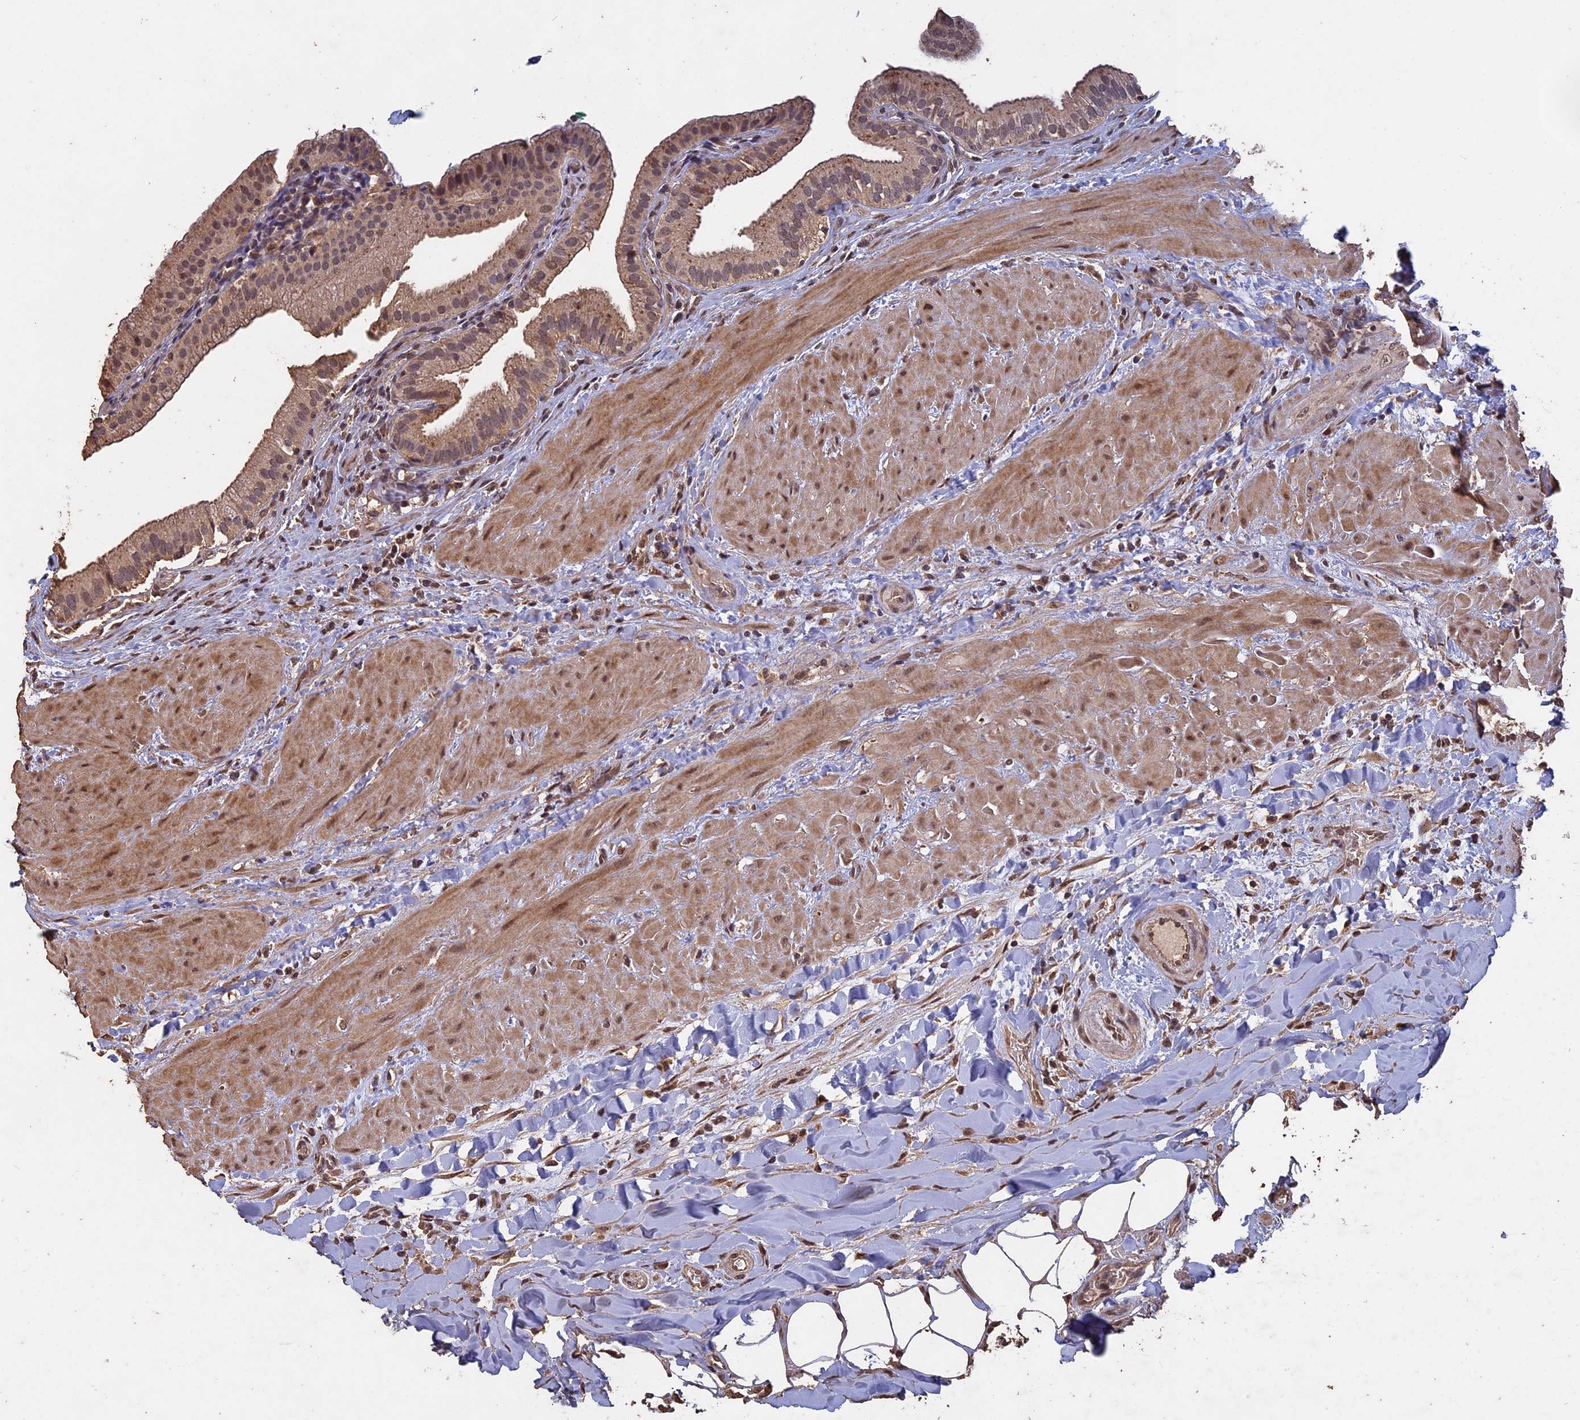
{"staining": {"intensity": "moderate", "quantity": ">75%", "location": "cytoplasmic/membranous"}, "tissue": "gallbladder", "cell_type": "Glandular cells", "image_type": "normal", "snomed": [{"axis": "morphology", "description": "Normal tissue, NOS"}, {"axis": "topography", "description": "Gallbladder"}], "caption": "Gallbladder stained for a protein (brown) displays moderate cytoplasmic/membranous positive positivity in about >75% of glandular cells.", "gene": "HUNK", "patient": {"sex": "male", "age": 24}}